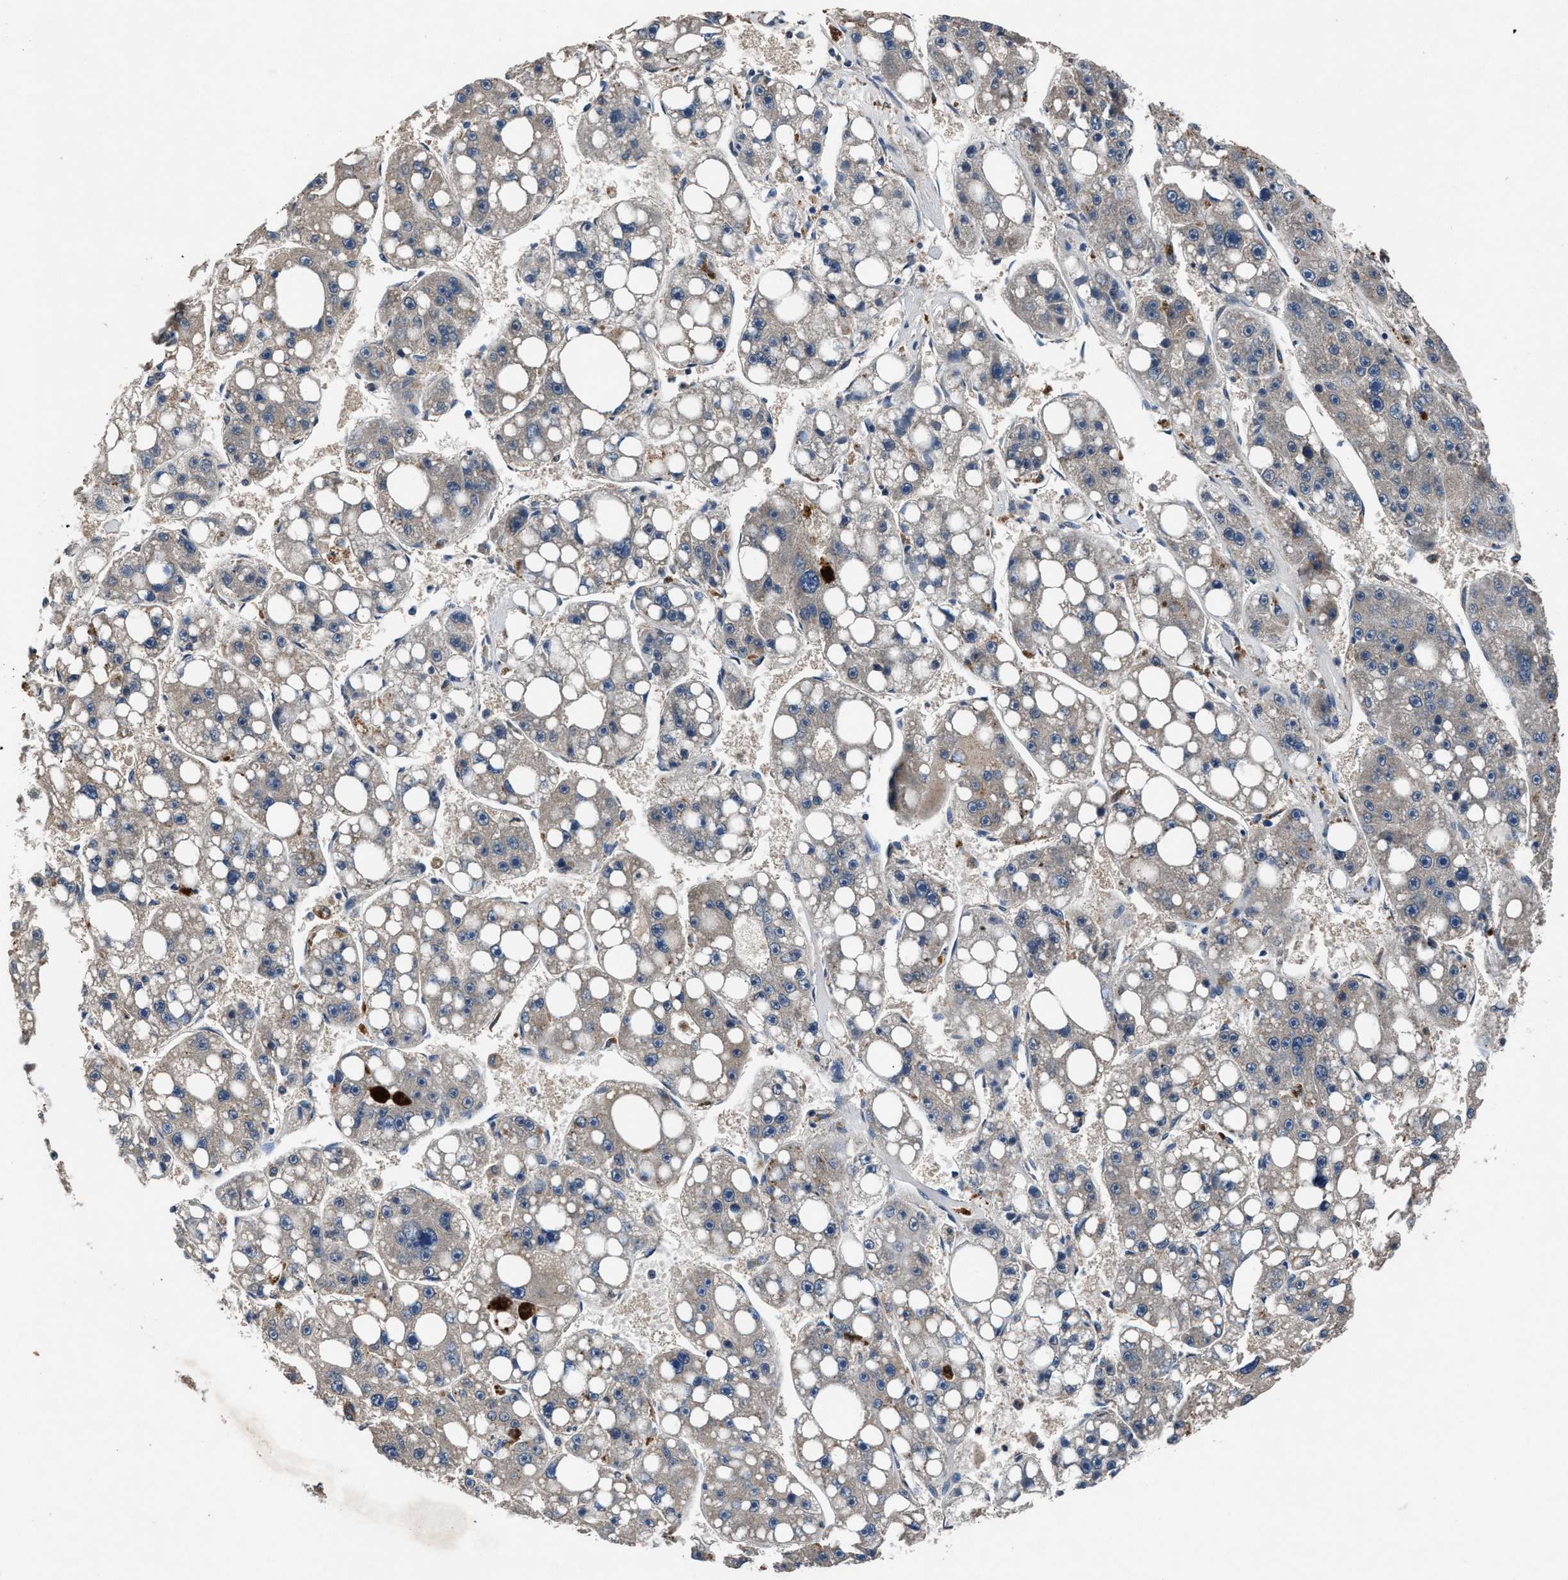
{"staining": {"intensity": "weak", "quantity": "<25%", "location": "cytoplasmic/membranous"}, "tissue": "liver cancer", "cell_type": "Tumor cells", "image_type": "cancer", "snomed": [{"axis": "morphology", "description": "Carcinoma, Hepatocellular, NOS"}, {"axis": "topography", "description": "Liver"}], "caption": "IHC photomicrograph of neoplastic tissue: human liver cancer (hepatocellular carcinoma) stained with DAB (3,3'-diaminobenzidine) demonstrates no significant protein expression in tumor cells. (DAB immunohistochemistry (IHC), high magnification).", "gene": "PRXL2C", "patient": {"sex": "female", "age": 61}}